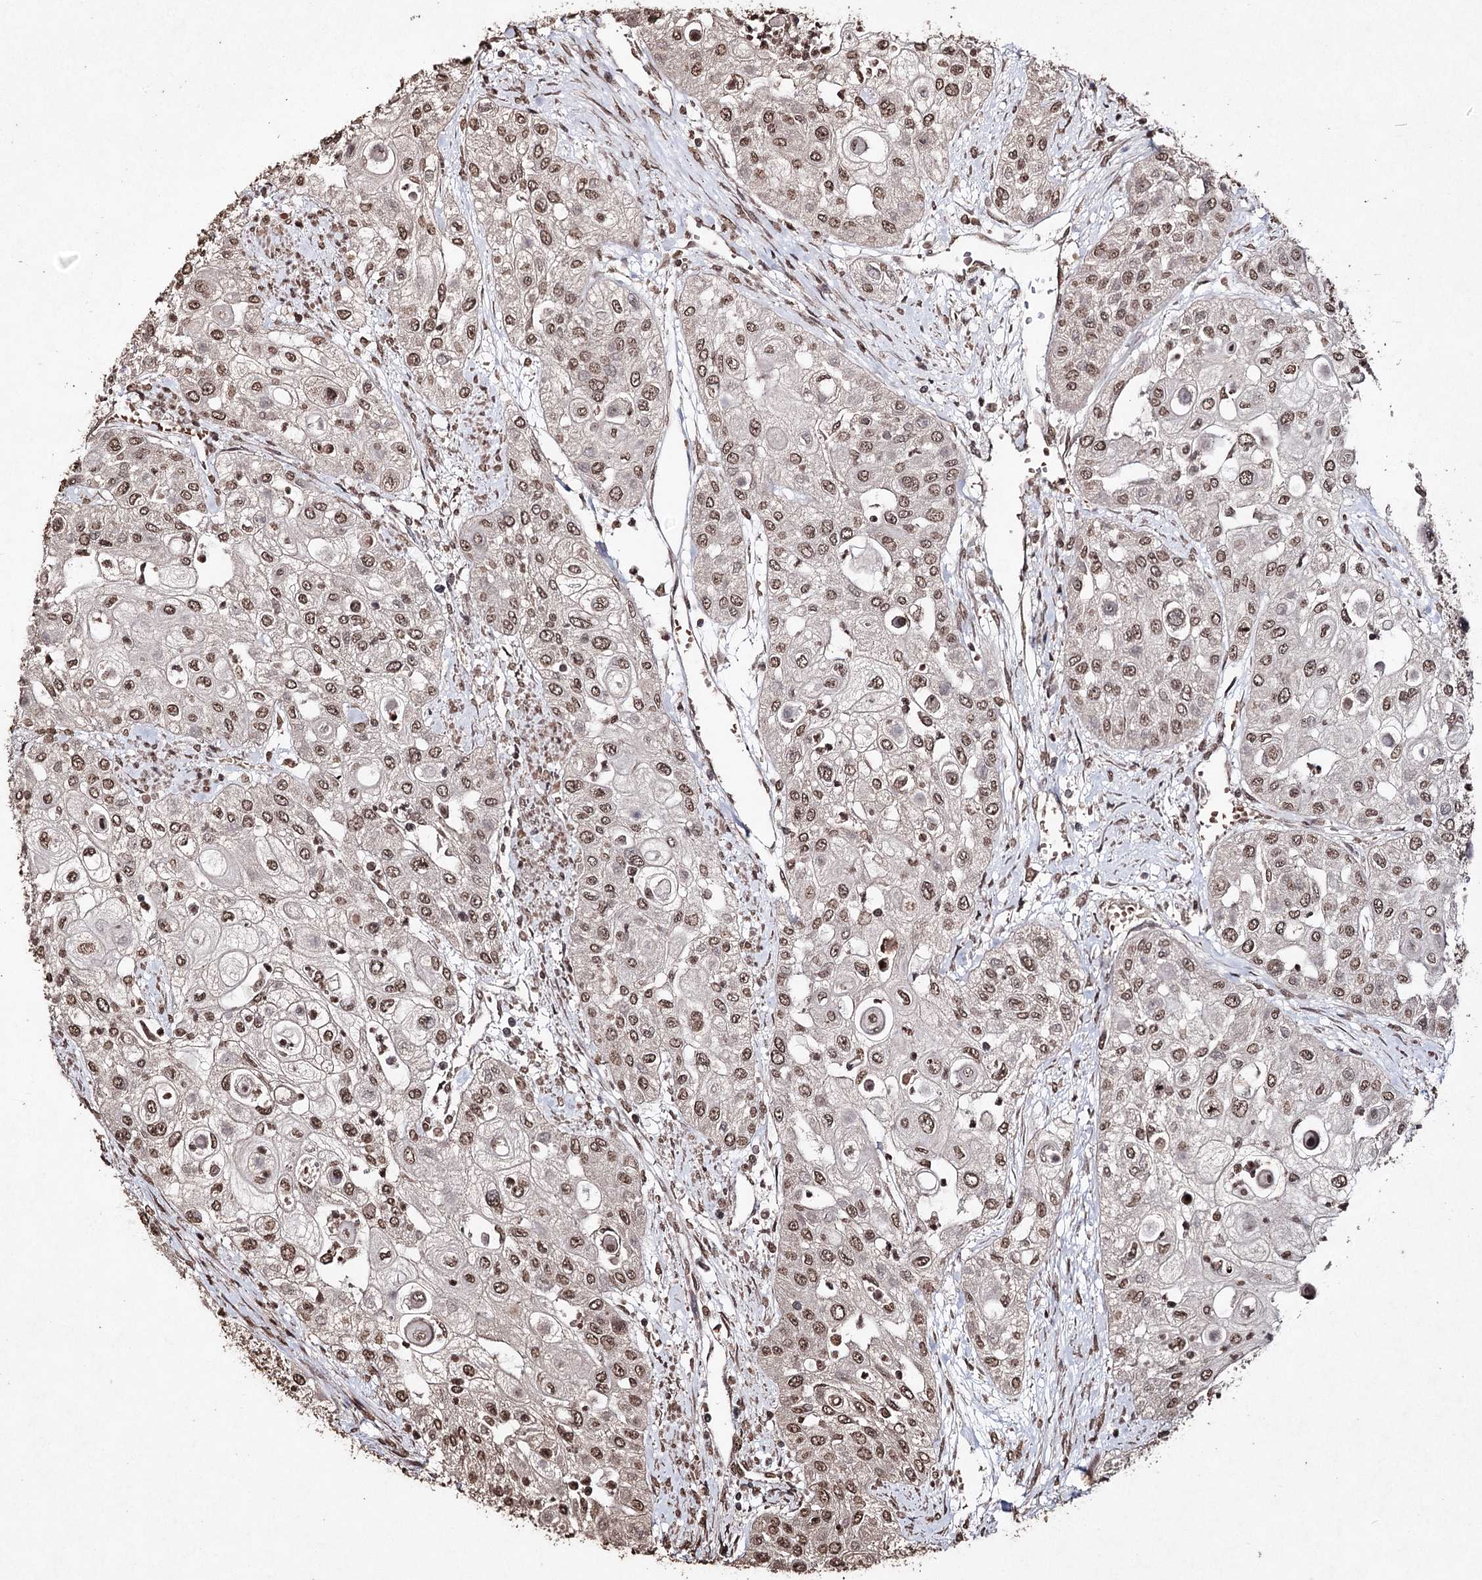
{"staining": {"intensity": "moderate", "quantity": ">75%", "location": "nuclear"}, "tissue": "urothelial cancer", "cell_type": "Tumor cells", "image_type": "cancer", "snomed": [{"axis": "morphology", "description": "Urothelial carcinoma, High grade"}, {"axis": "topography", "description": "Urinary bladder"}], "caption": "Tumor cells display medium levels of moderate nuclear expression in about >75% of cells in urothelial cancer.", "gene": "ATG14", "patient": {"sex": "female", "age": 79}}